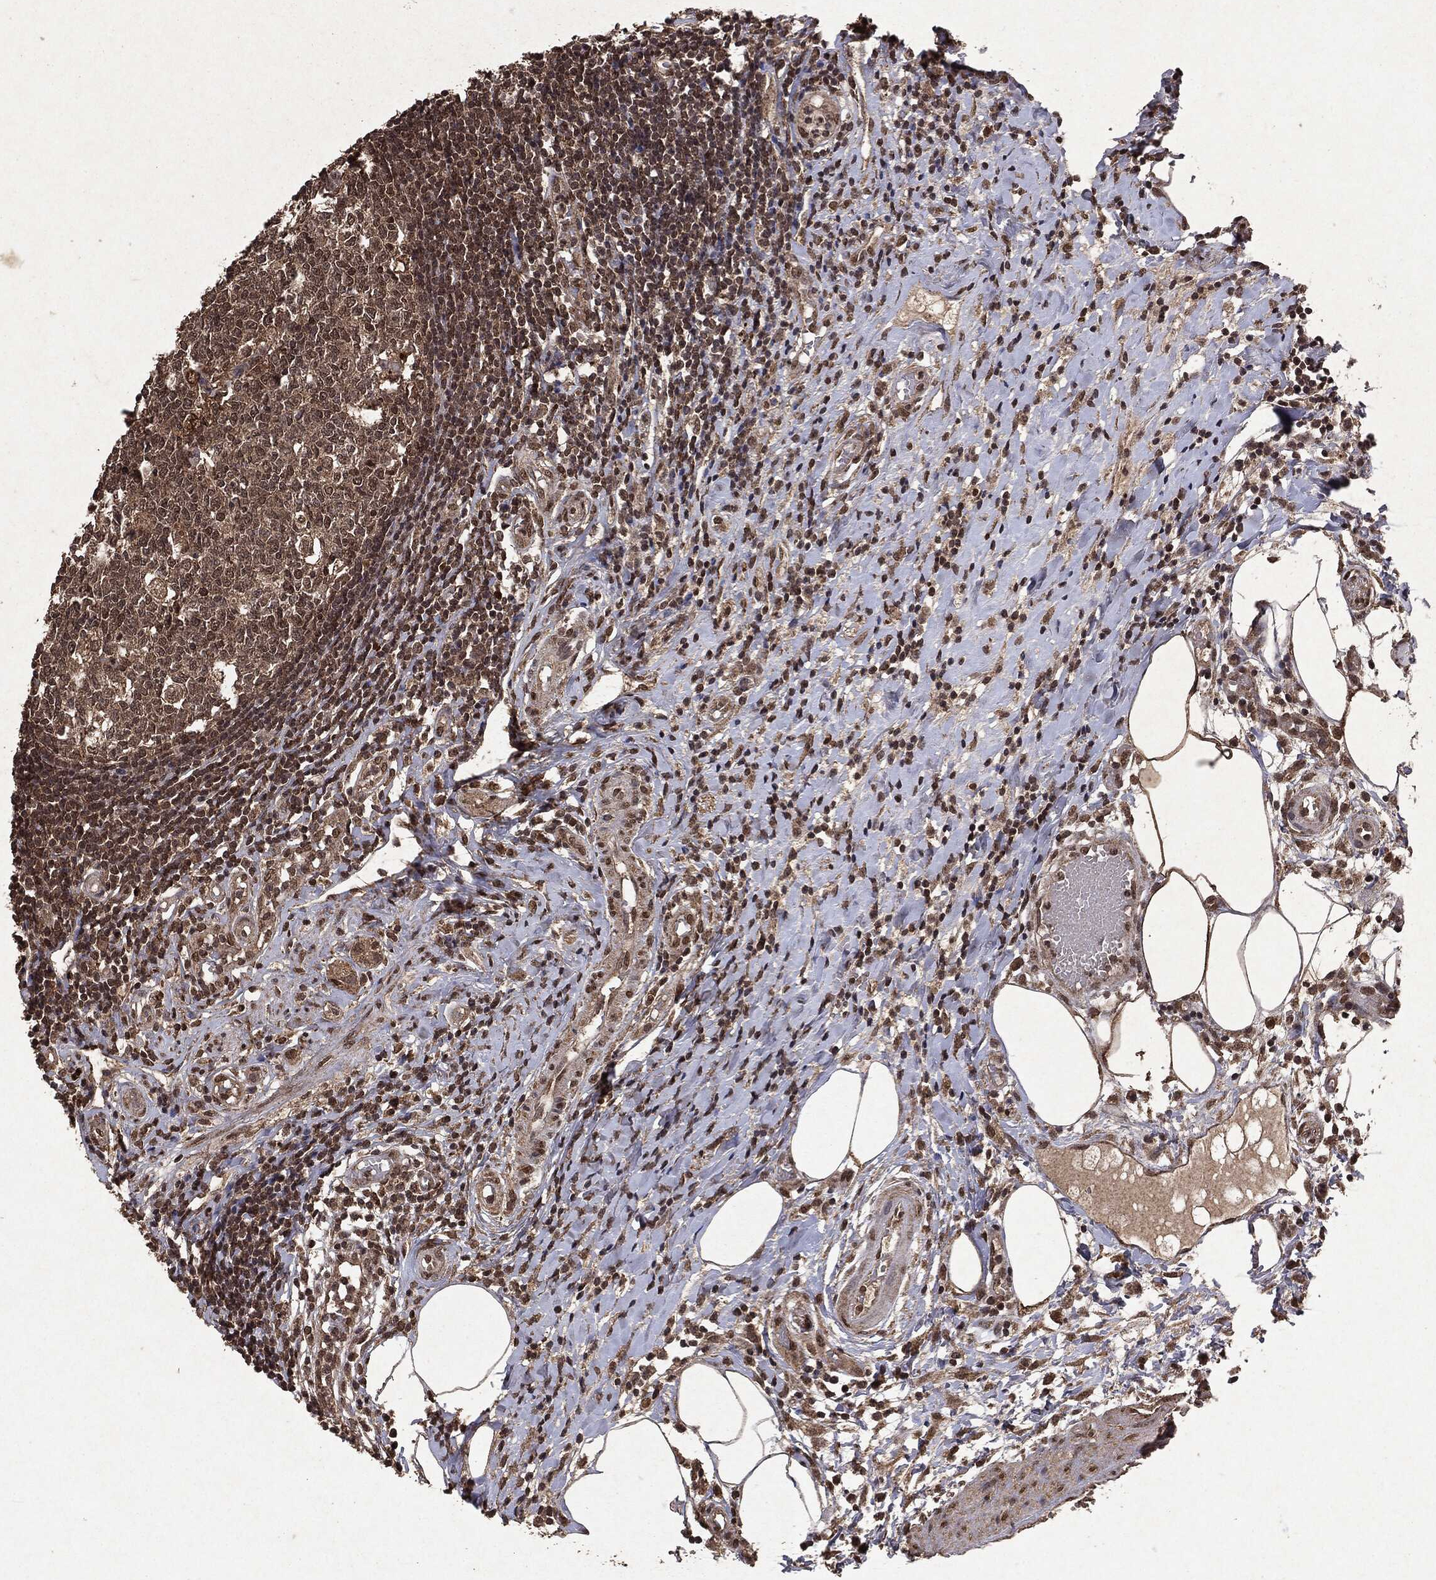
{"staining": {"intensity": "moderate", "quantity": ">75%", "location": "cytoplasmic/membranous,nuclear"}, "tissue": "appendix", "cell_type": "Glandular cells", "image_type": "normal", "snomed": [{"axis": "morphology", "description": "Normal tissue, NOS"}, {"axis": "morphology", "description": "Inflammation, NOS"}, {"axis": "topography", "description": "Appendix"}], "caption": "Appendix stained with a brown dye shows moderate cytoplasmic/membranous,nuclear positive positivity in approximately >75% of glandular cells.", "gene": "PEBP1", "patient": {"sex": "male", "age": 16}}